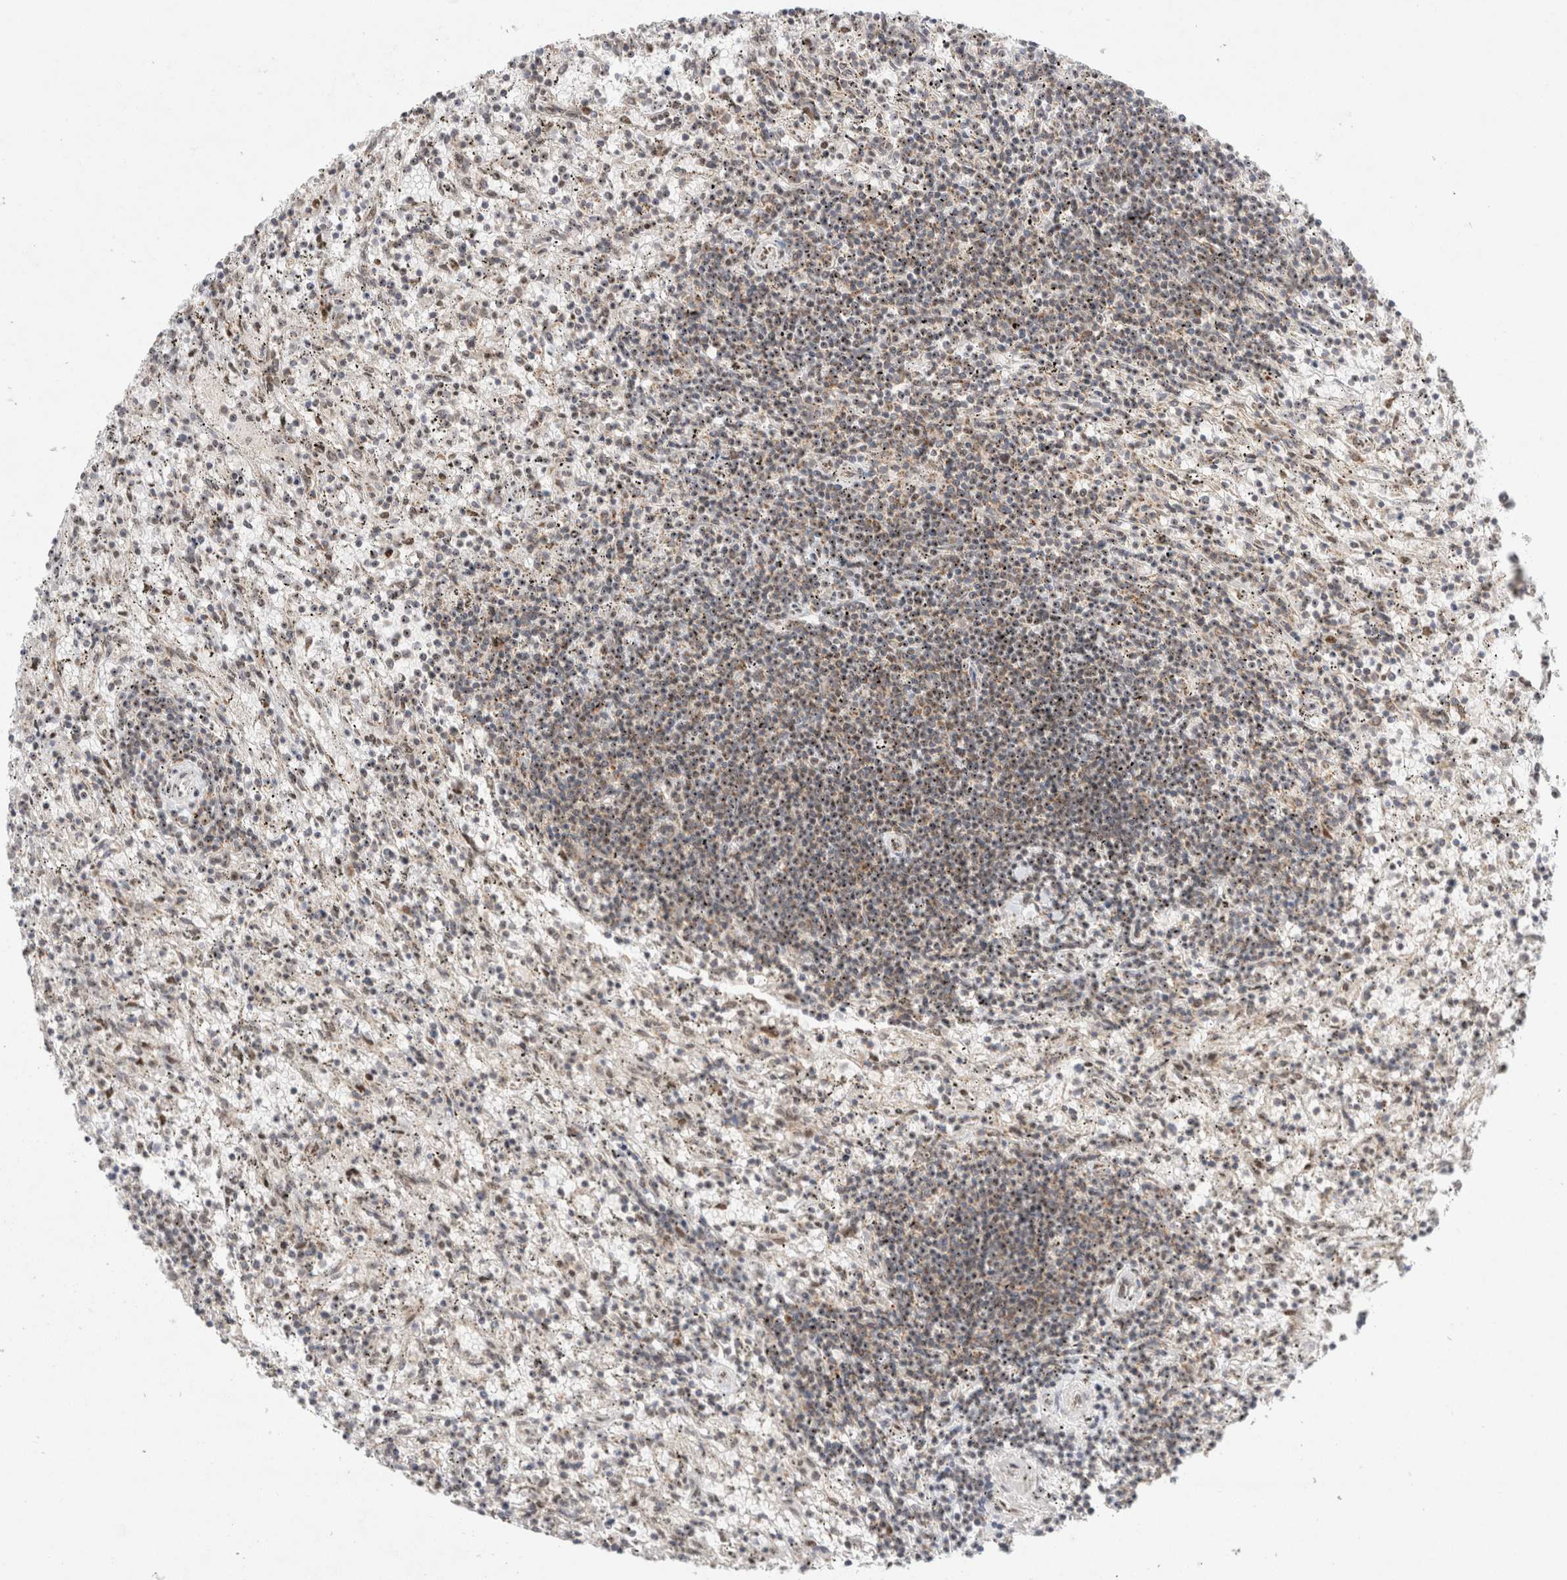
{"staining": {"intensity": "moderate", "quantity": ">75%", "location": "nuclear"}, "tissue": "lymphoma", "cell_type": "Tumor cells", "image_type": "cancer", "snomed": [{"axis": "morphology", "description": "Malignant lymphoma, non-Hodgkin's type, Low grade"}, {"axis": "topography", "description": "Spleen"}], "caption": "A medium amount of moderate nuclear expression is present in approximately >75% of tumor cells in lymphoma tissue. (Stains: DAB in brown, nuclei in blue, Microscopy: brightfield microscopy at high magnification).", "gene": "MRPL37", "patient": {"sex": "male", "age": 76}}